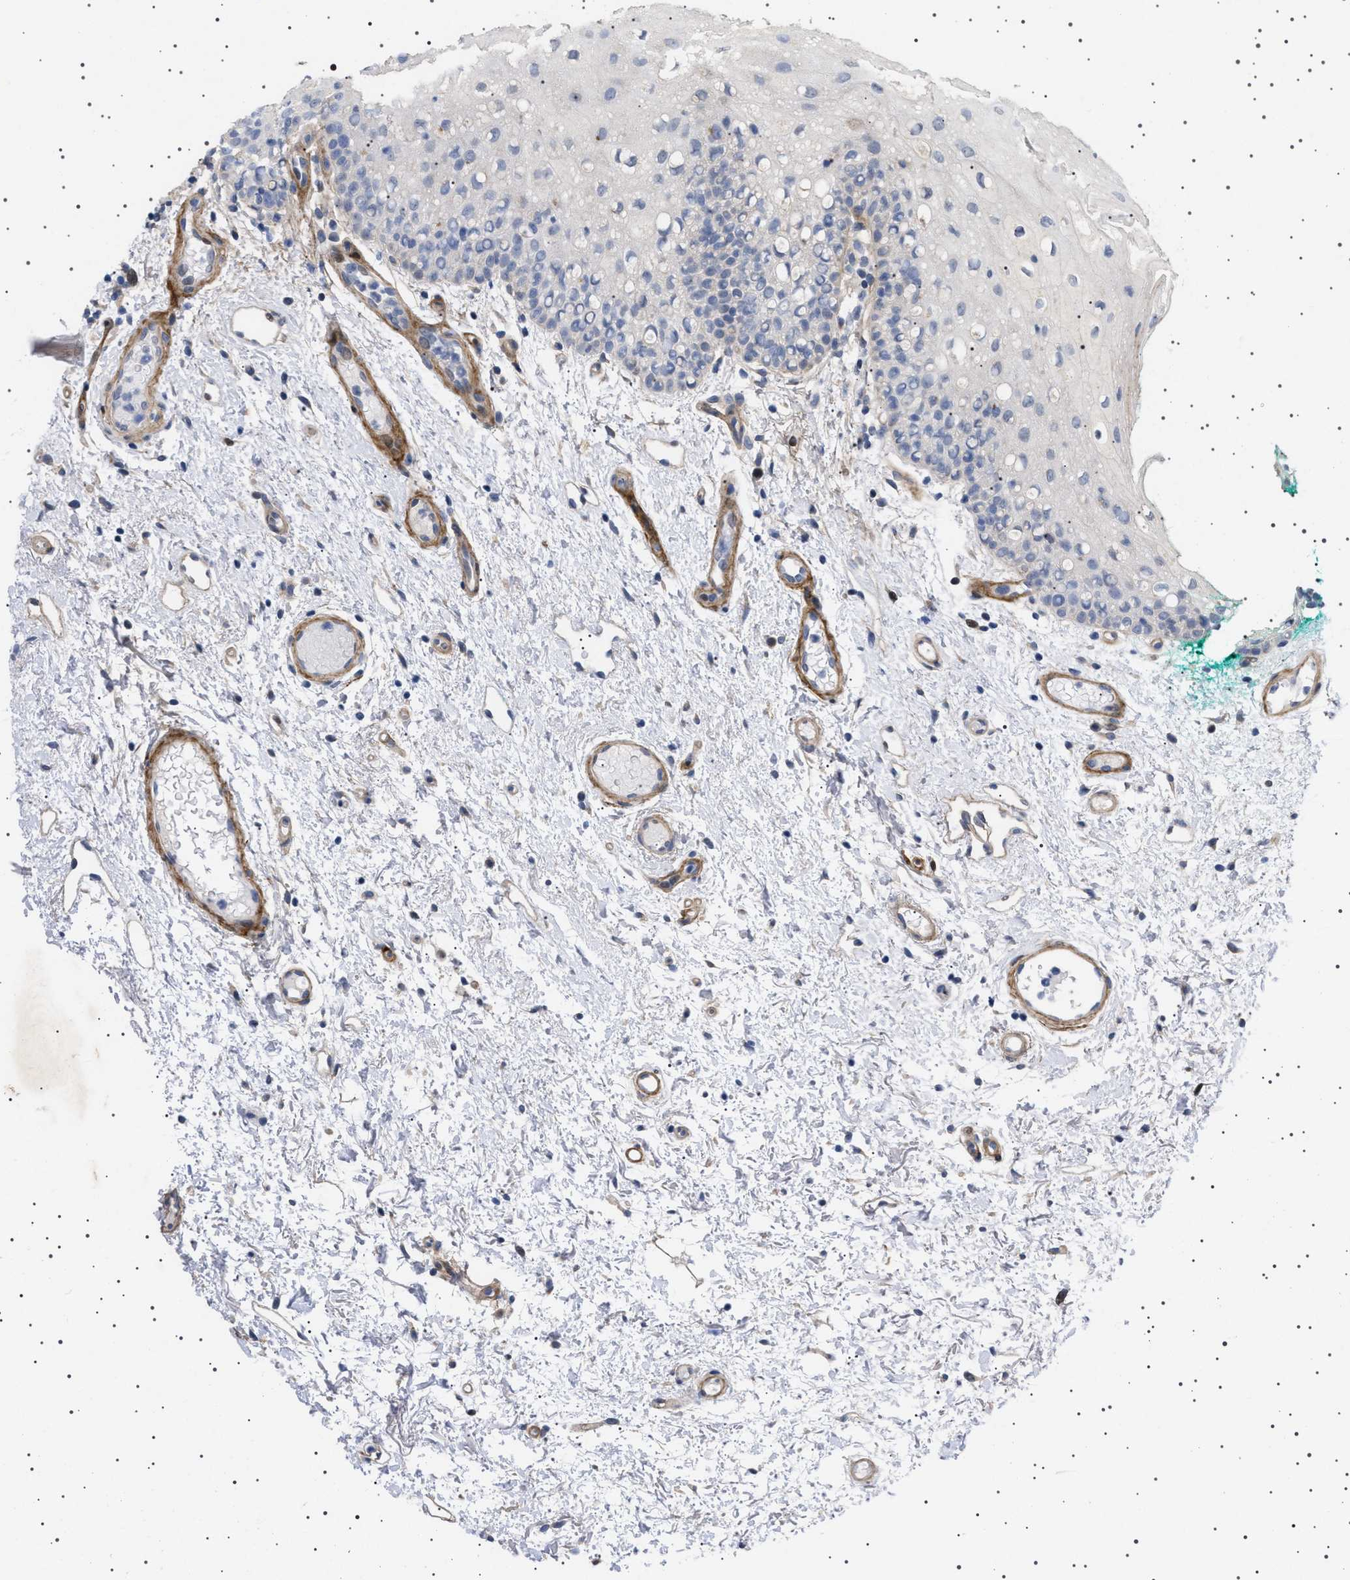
{"staining": {"intensity": "weak", "quantity": "<25%", "location": "cytoplasmic/membranous"}, "tissue": "oral mucosa", "cell_type": "Squamous epithelial cells", "image_type": "normal", "snomed": [{"axis": "morphology", "description": "Normal tissue, NOS"}, {"axis": "morphology", "description": "Squamous cell carcinoma, NOS"}, {"axis": "topography", "description": "Oral tissue"}, {"axis": "topography", "description": "Salivary gland"}, {"axis": "topography", "description": "Head-Neck"}], "caption": "IHC histopathology image of unremarkable oral mucosa stained for a protein (brown), which exhibits no positivity in squamous epithelial cells.", "gene": "HTR1A", "patient": {"sex": "female", "age": 62}}